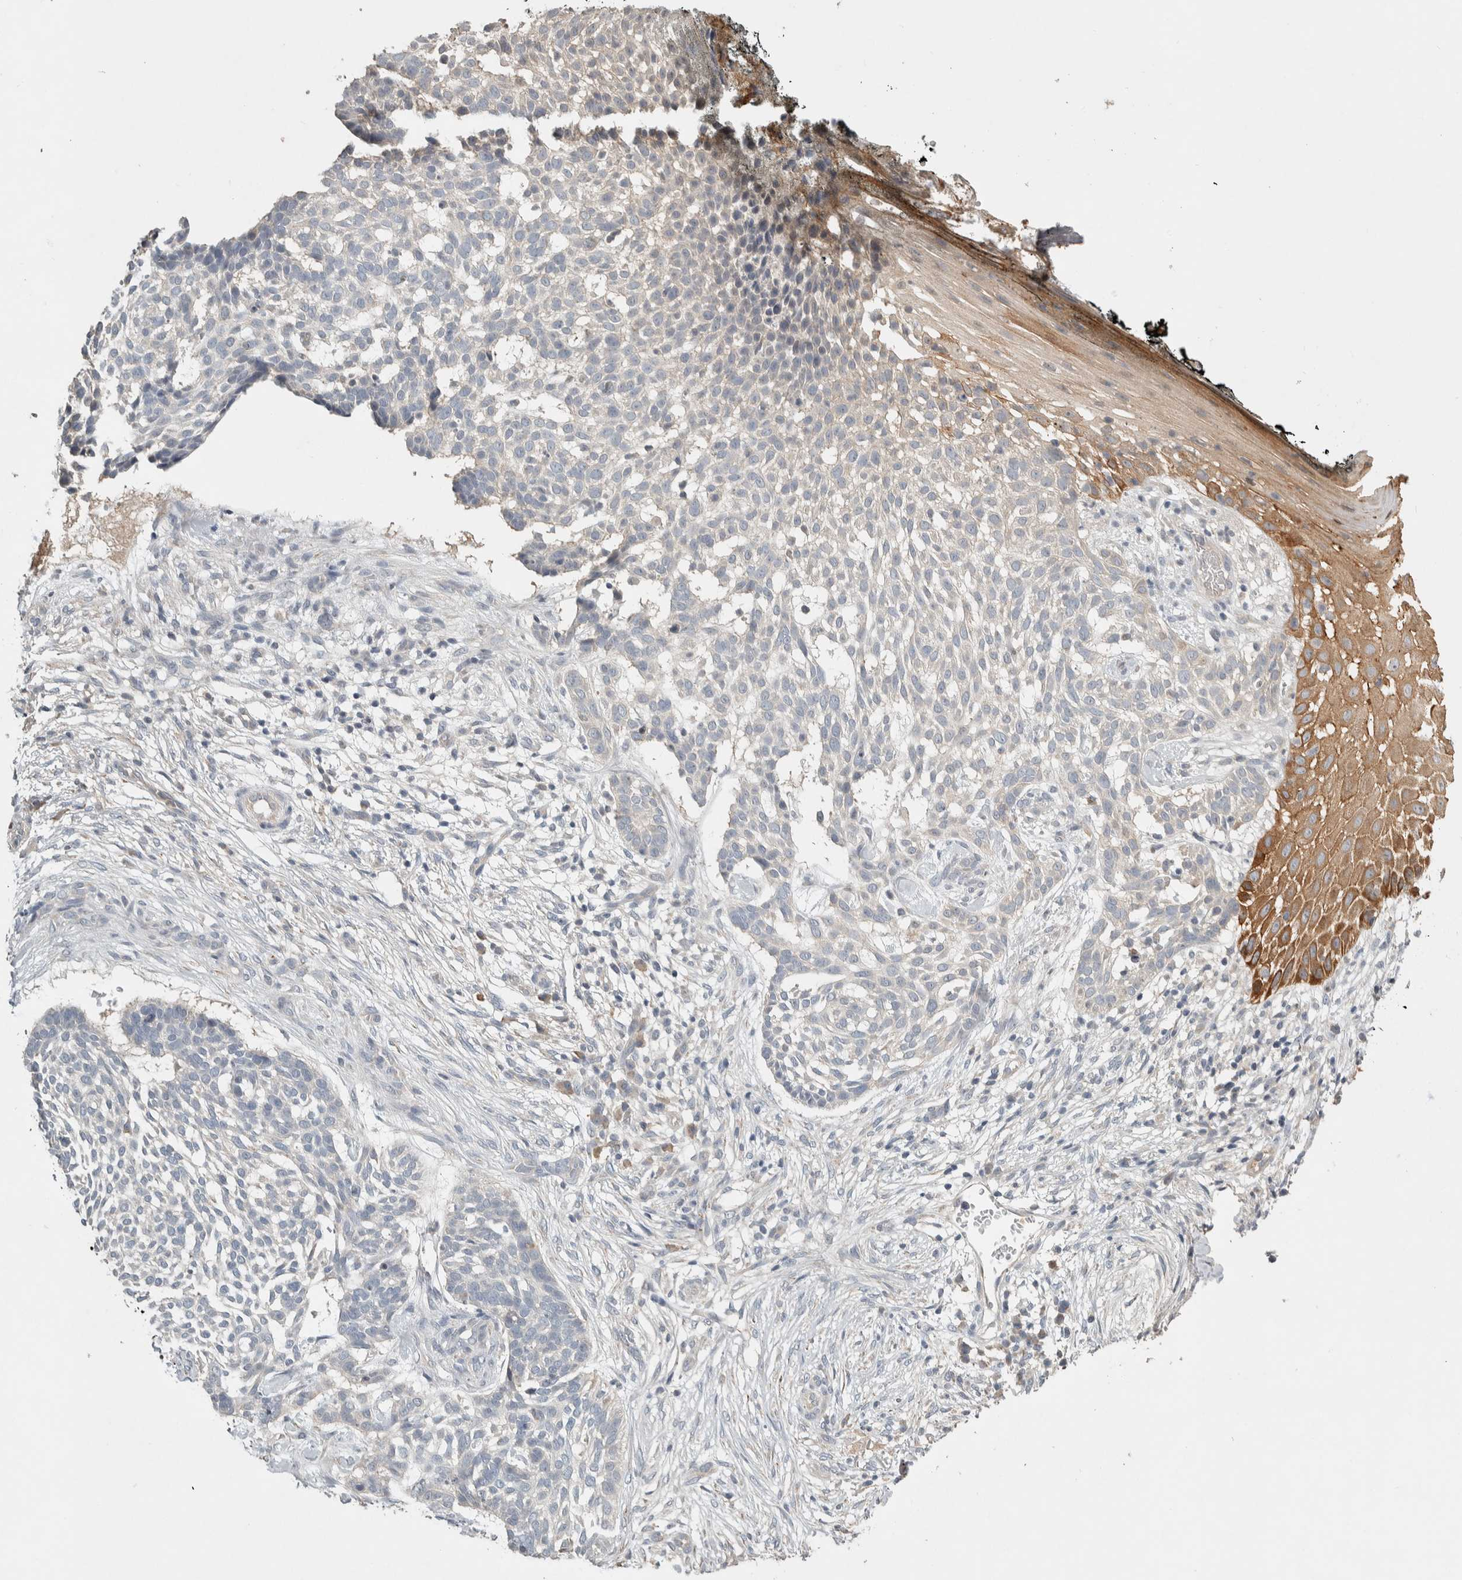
{"staining": {"intensity": "negative", "quantity": "none", "location": "none"}, "tissue": "skin cancer", "cell_type": "Tumor cells", "image_type": "cancer", "snomed": [{"axis": "morphology", "description": "Basal cell carcinoma"}, {"axis": "topography", "description": "Skin"}], "caption": "Tumor cells show no significant expression in skin cancer.", "gene": "EIF3H", "patient": {"sex": "female", "age": 64}}